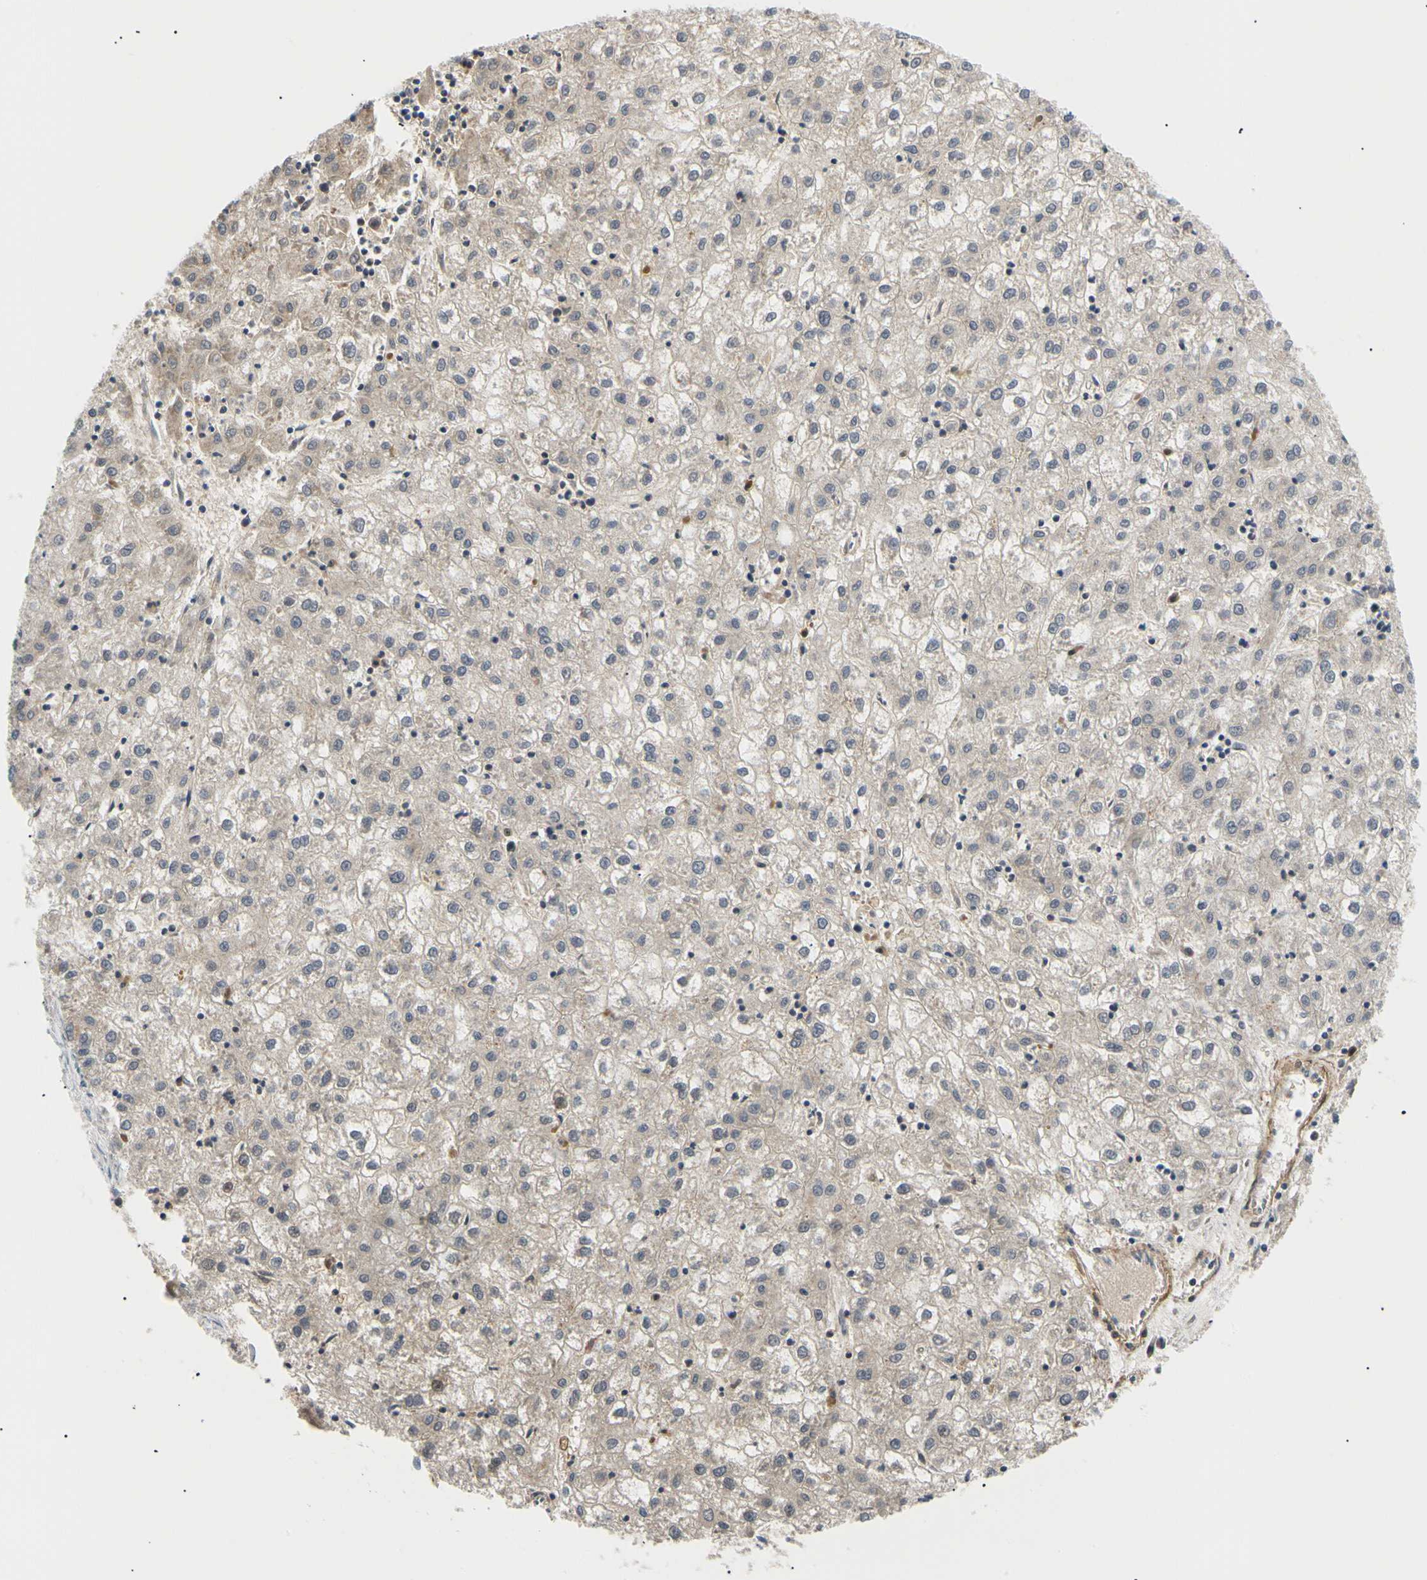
{"staining": {"intensity": "weak", "quantity": "25%-75%", "location": "cytoplasmic/membranous"}, "tissue": "liver cancer", "cell_type": "Tumor cells", "image_type": "cancer", "snomed": [{"axis": "morphology", "description": "Carcinoma, Hepatocellular, NOS"}, {"axis": "topography", "description": "Liver"}], "caption": "Hepatocellular carcinoma (liver) stained with DAB (3,3'-diaminobenzidine) IHC reveals low levels of weak cytoplasmic/membranous positivity in approximately 25%-75% of tumor cells.", "gene": "SEC23B", "patient": {"sex": "male", "age": 72}}